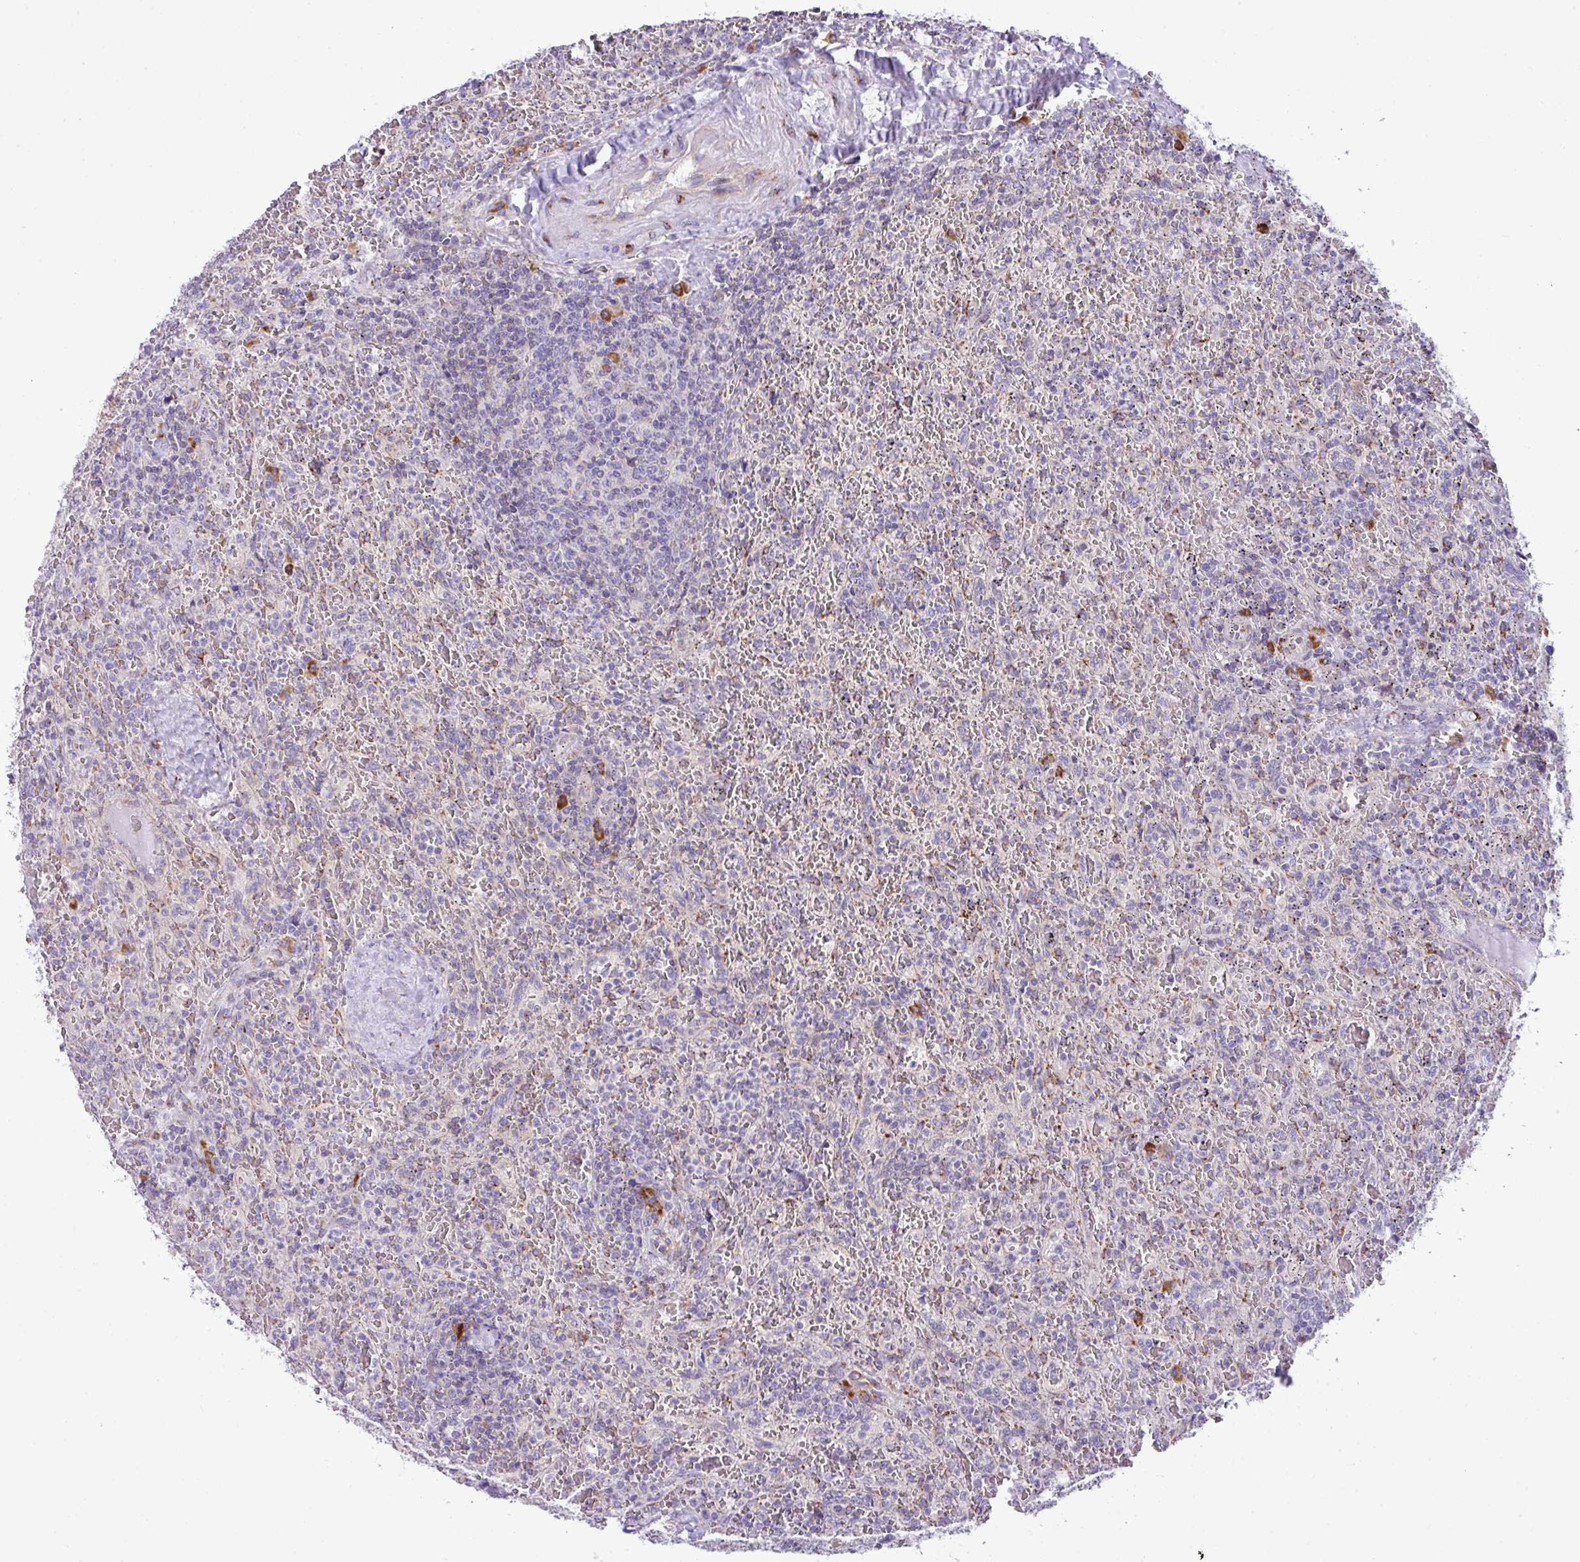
{"staining": {"intensity": "negative", "quantity": "none", "location": "none"}, "tissue": "lymphoma", "cell_type": "Tumor cells", "image_type": "cancer", "snomed": [{"axis": "morphology", "description": "Malignant lymphoma, non-Hodgkin's type, Low grade"}, {"axis": "topography", "description": "Spleen"}], "caption": "Immunohistochemistry of low-grade malignant lymphoma, non-Hodgkin's type exhibits no positivity in tumor cells. Brightfield microscopy of immunohistochemistry stained with DAB (brown) and hematoxylin (blue), captured at high magnification.", "gene": "CFAP97", "patient": {"sex": "female", "age": 64}}